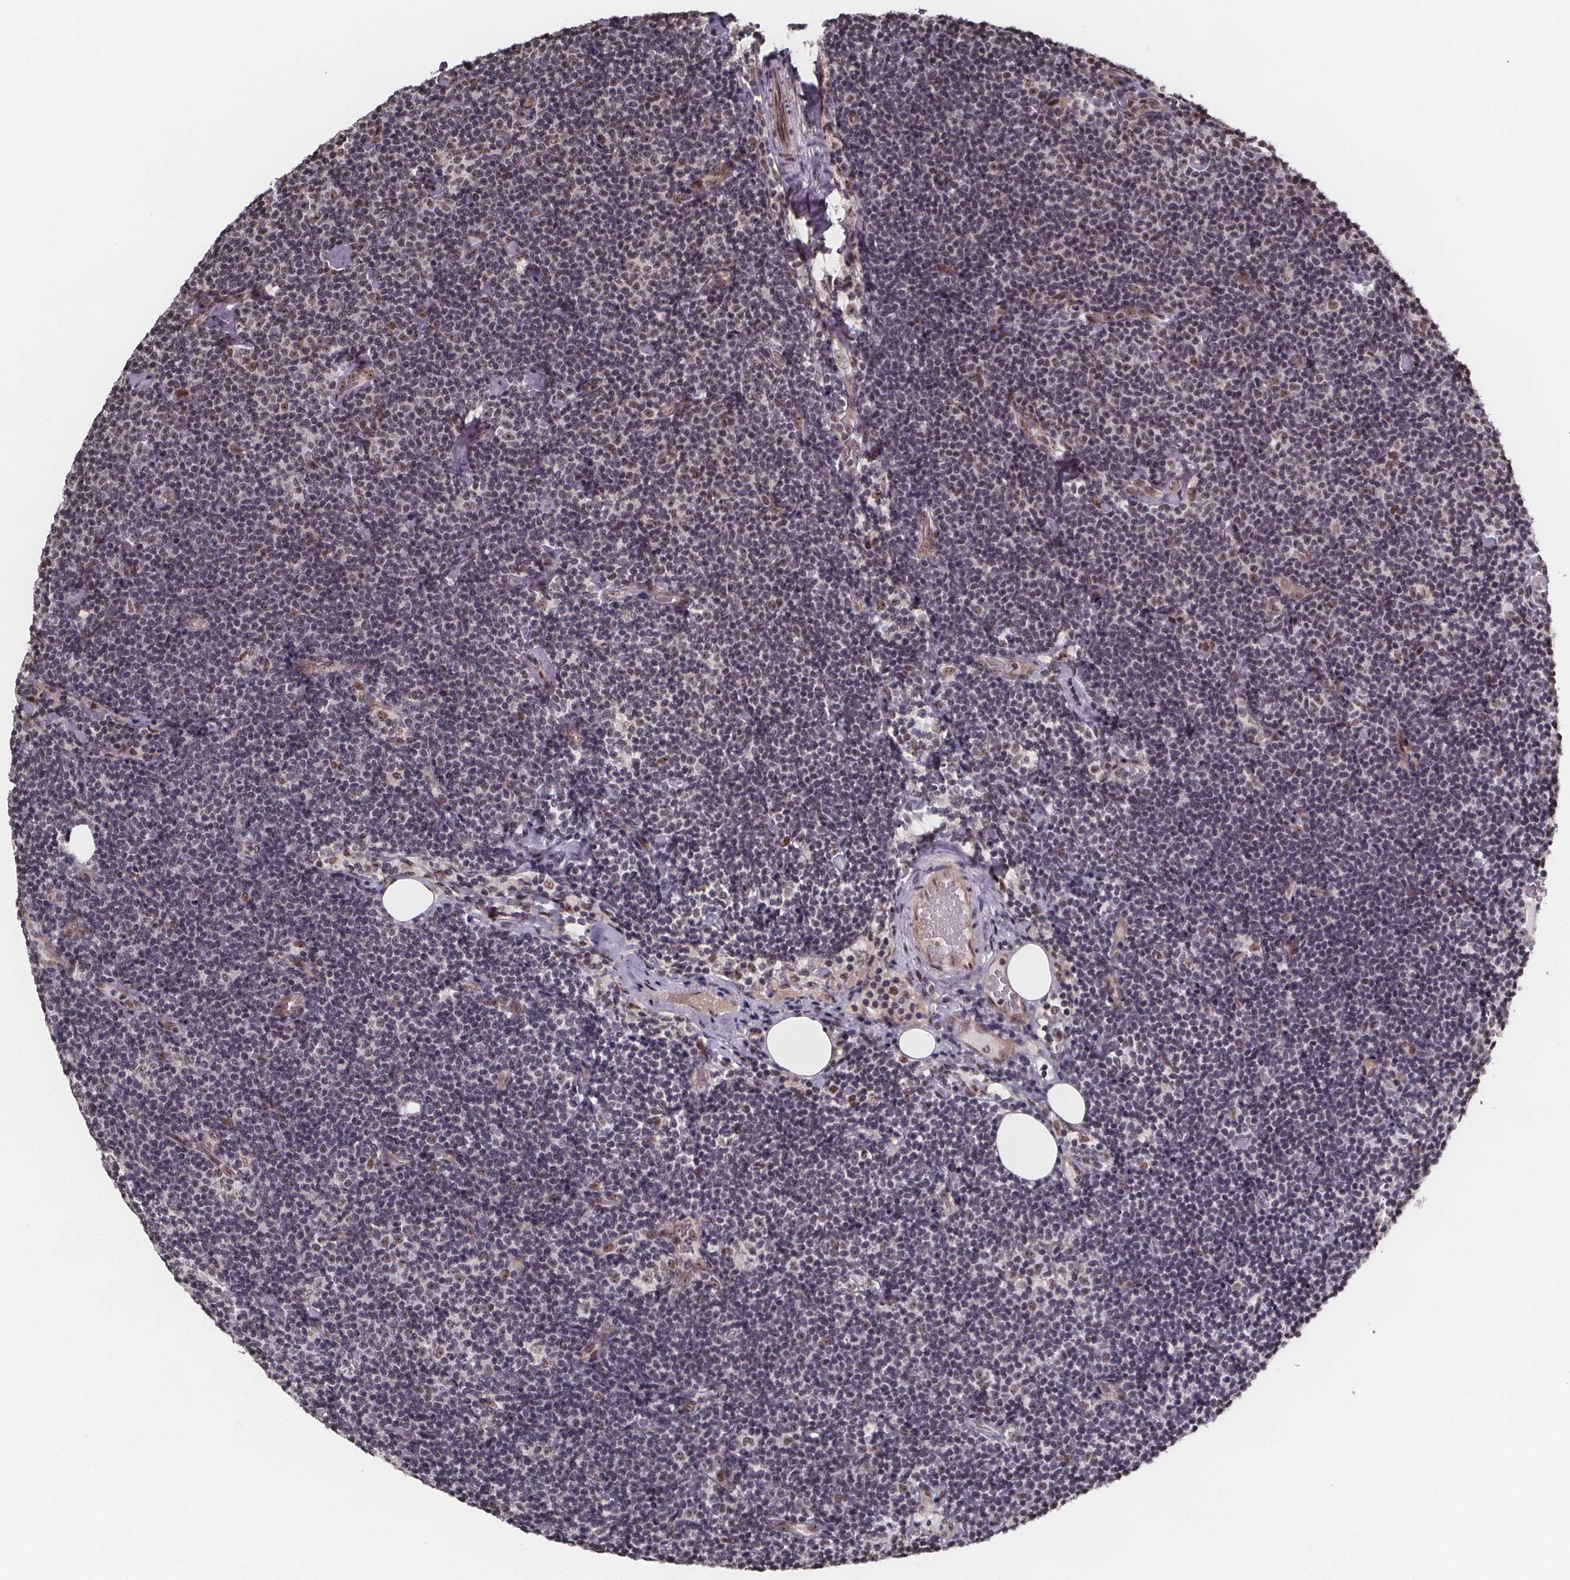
{"staining": {"intensity": "weak", "quantity": "<25%", "location": "nuclear"}, "tissue": "lymphoma", "cell_type": "Tumor cells", "image_type": "cancer", "snomed": [{"axis": "morphology", "description": "Malignant lymphoma, non-Hodgkin's type, Low grade"}, {"axis": "topography", "description": "Lymph node"}], "caption": "DAB (3,3'-diaminobenzidine) immunohistochemical staining of human lymphoma reveals no significant expression in tumor cells.", "gene": "U2SURP", "patient": {"sex": "male", "age": 81}}